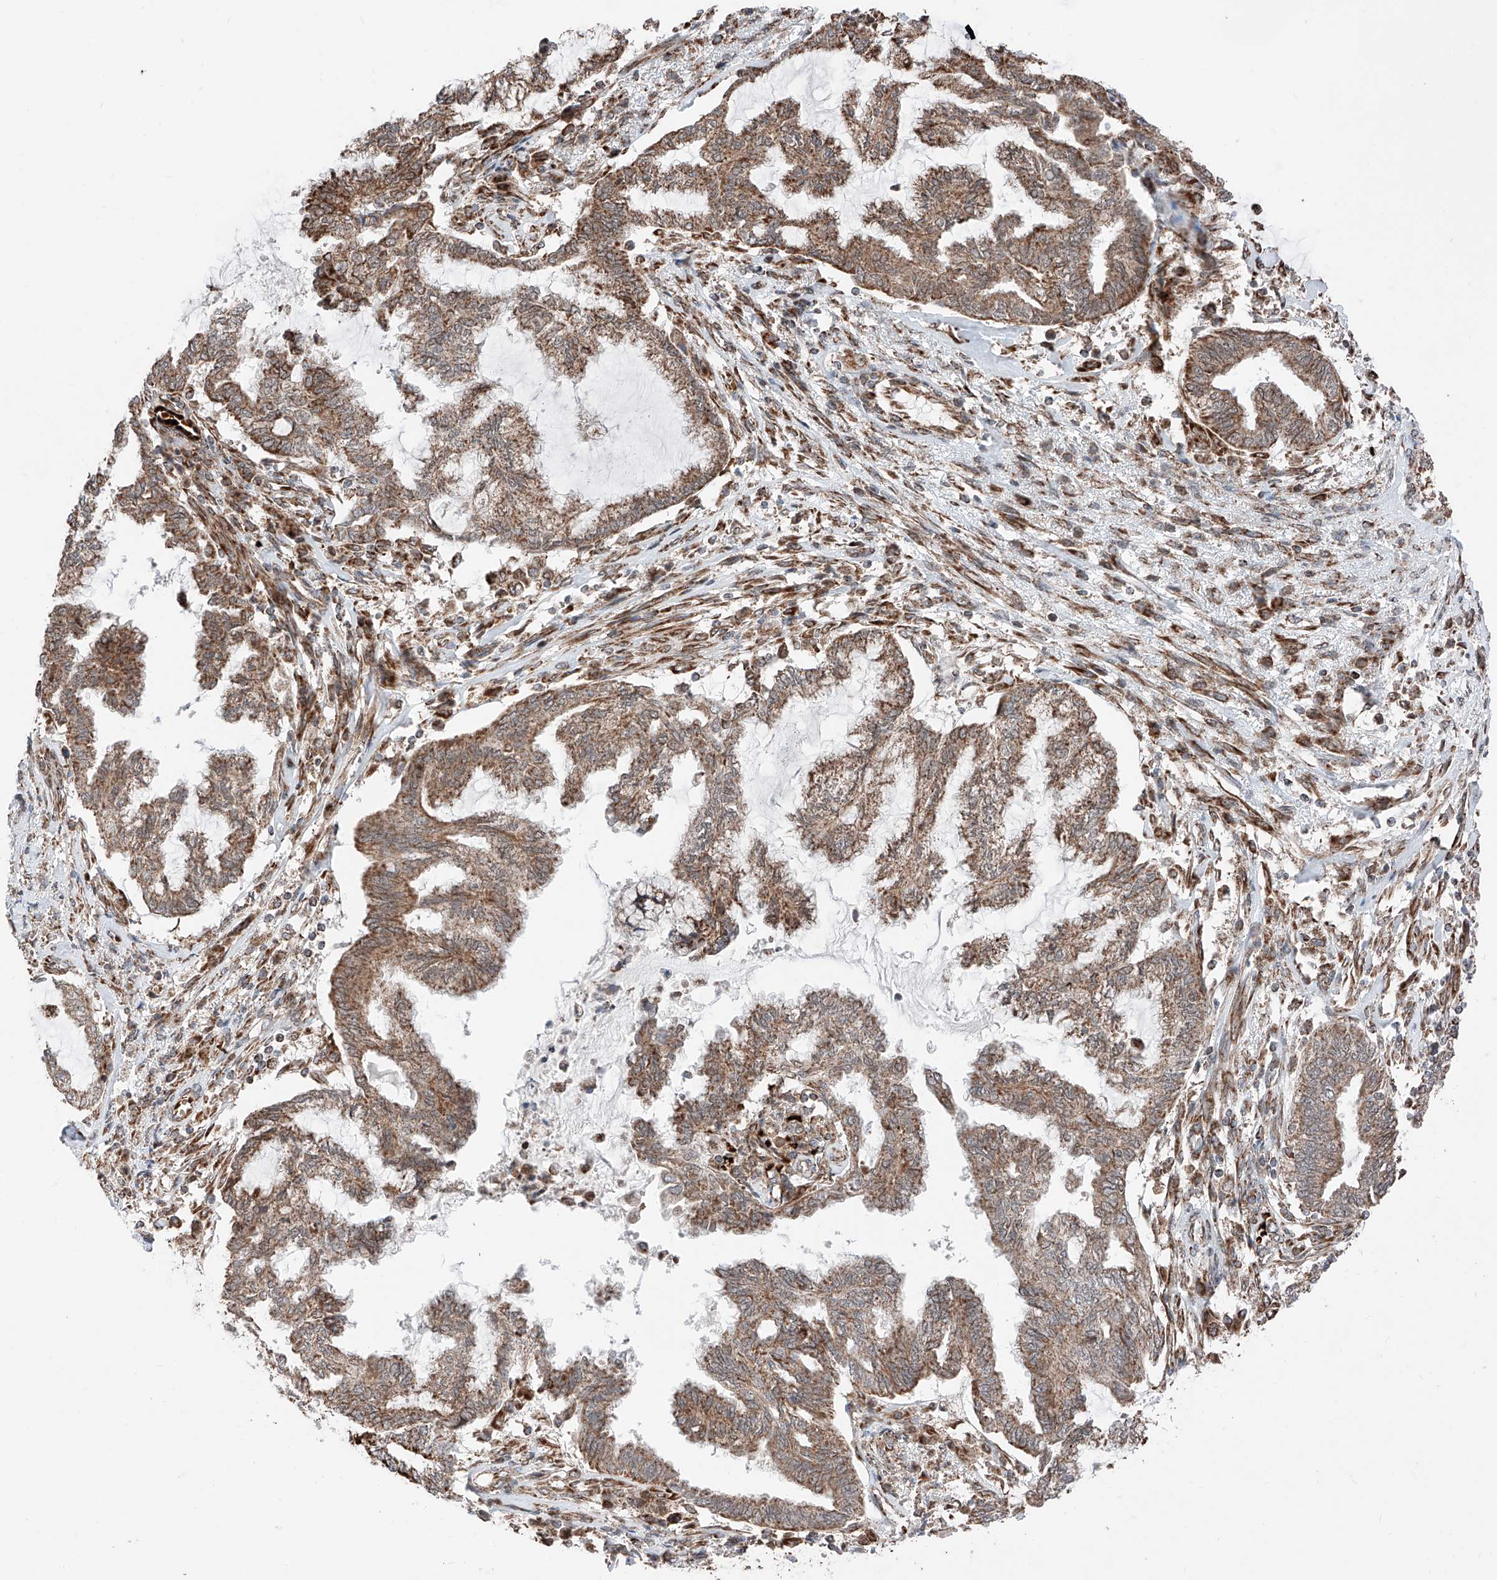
{"staining": {"intensity": "moderate", "quantity": ">75%", "location": "cytoplasmic/membranous"}, "tissue": "endometrial cancer", "cell_type": "Tumor cells", "image_type": "cancer", "snomed": [{"axis": "morphology", "description": "Adenocarcinoma, NOS"}, {"axis": "topography", "description": "Endometrium"}], "caption": "A micrograph showing moderate cytoplasmic/membranous expression in approximately >75% of tumor cells in endometrial cancer, as visualized by brown immunohistochemical staining.", "gene": "ZSCAN29", "patient": {"sex": "female", "age": 86}}